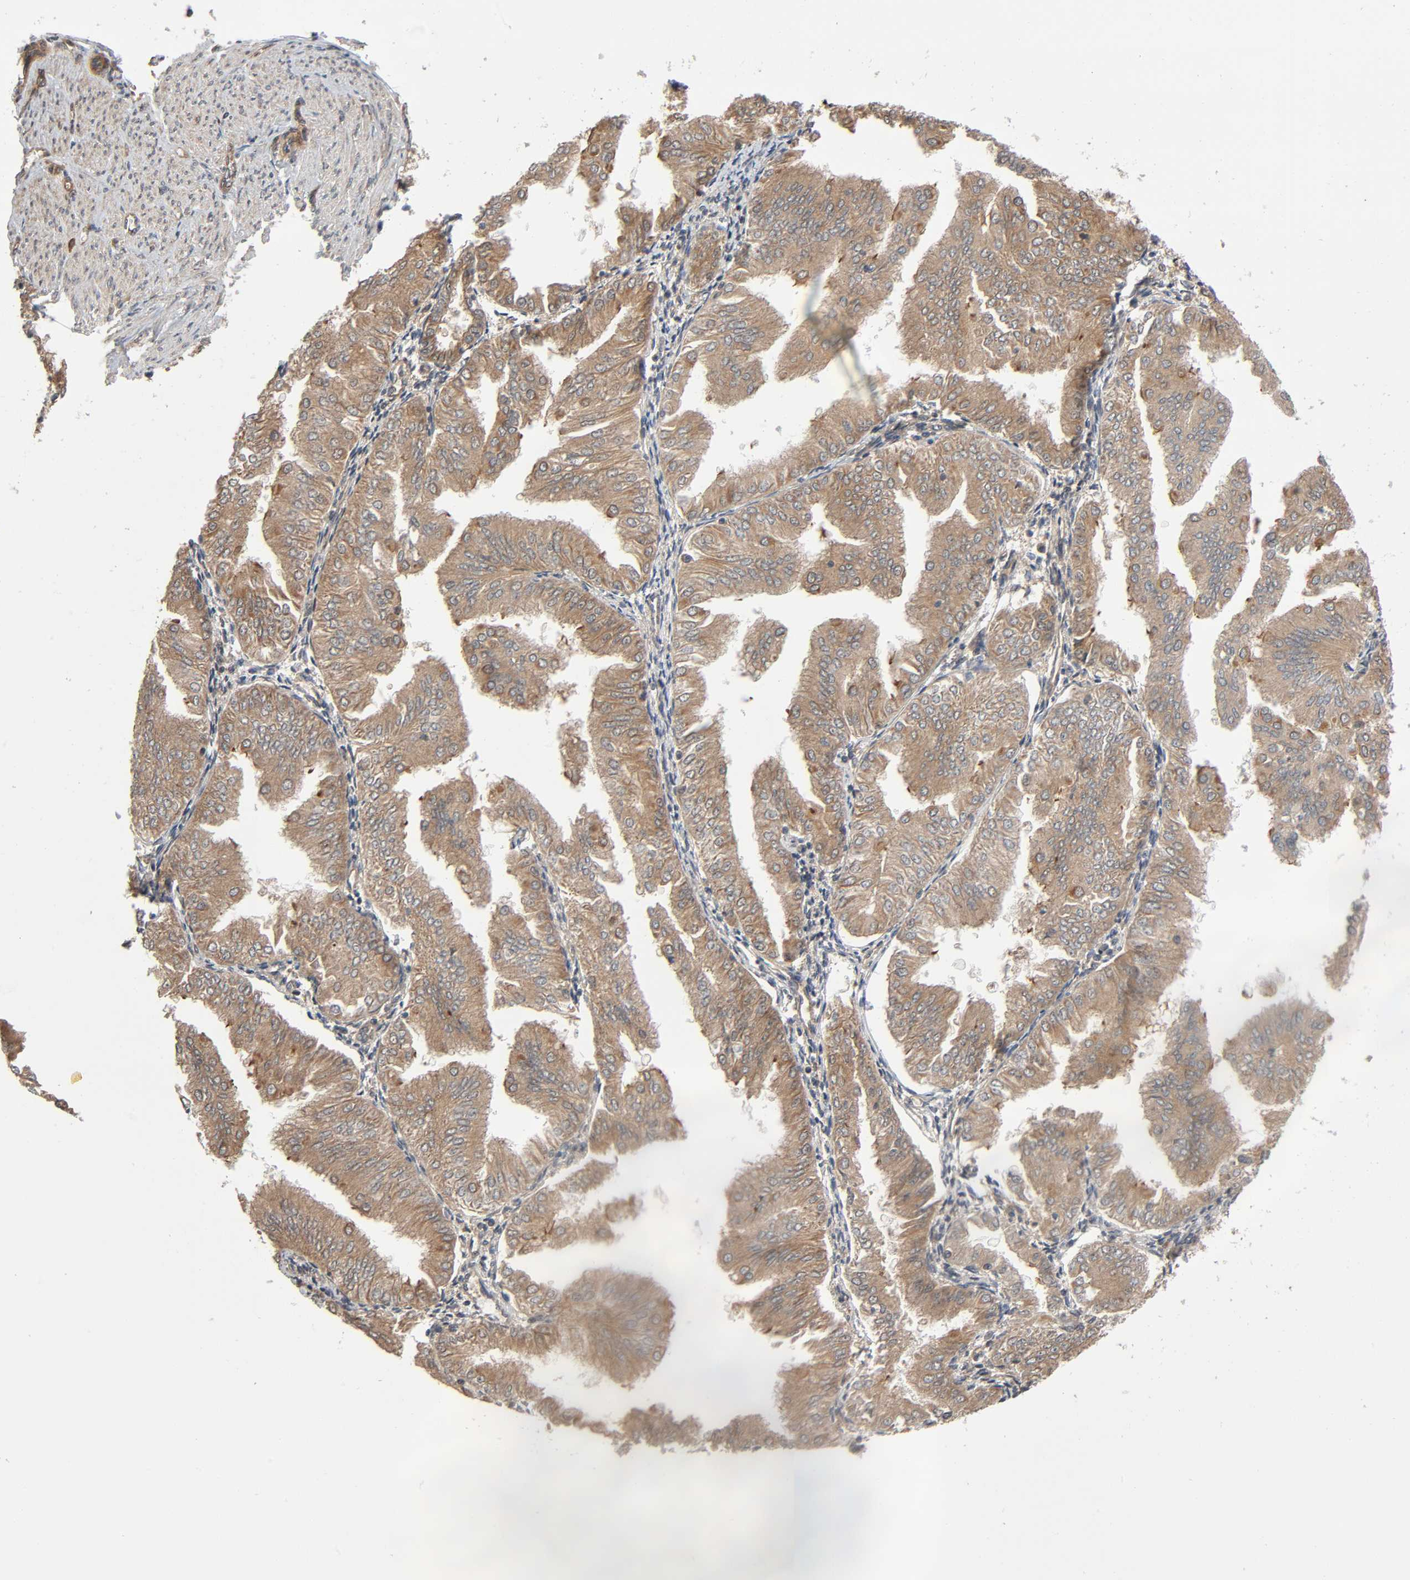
{"staining": {"intensity": "moderate", "quantity": ">75%", "location": "cytoplasmic/membranous"}, "tissue": "endometrial cancer", "cell_type": "Tumor cells", "image_type": "cancer", "snomed": [{"axis": "morphology", "description": "Adenocarcinoma, NOS"}, {"axis": "topography", "description": "Endometrium"}], "caption": "Moderate cytoplasmic/membranous positivity for a protein is identified in about >75% of tumor cells of adenocarcinoma (endometrial) using immunohistochemistry.", "gene": "PPP2R1B", "patient": {"sex": "female", "age": 53}}